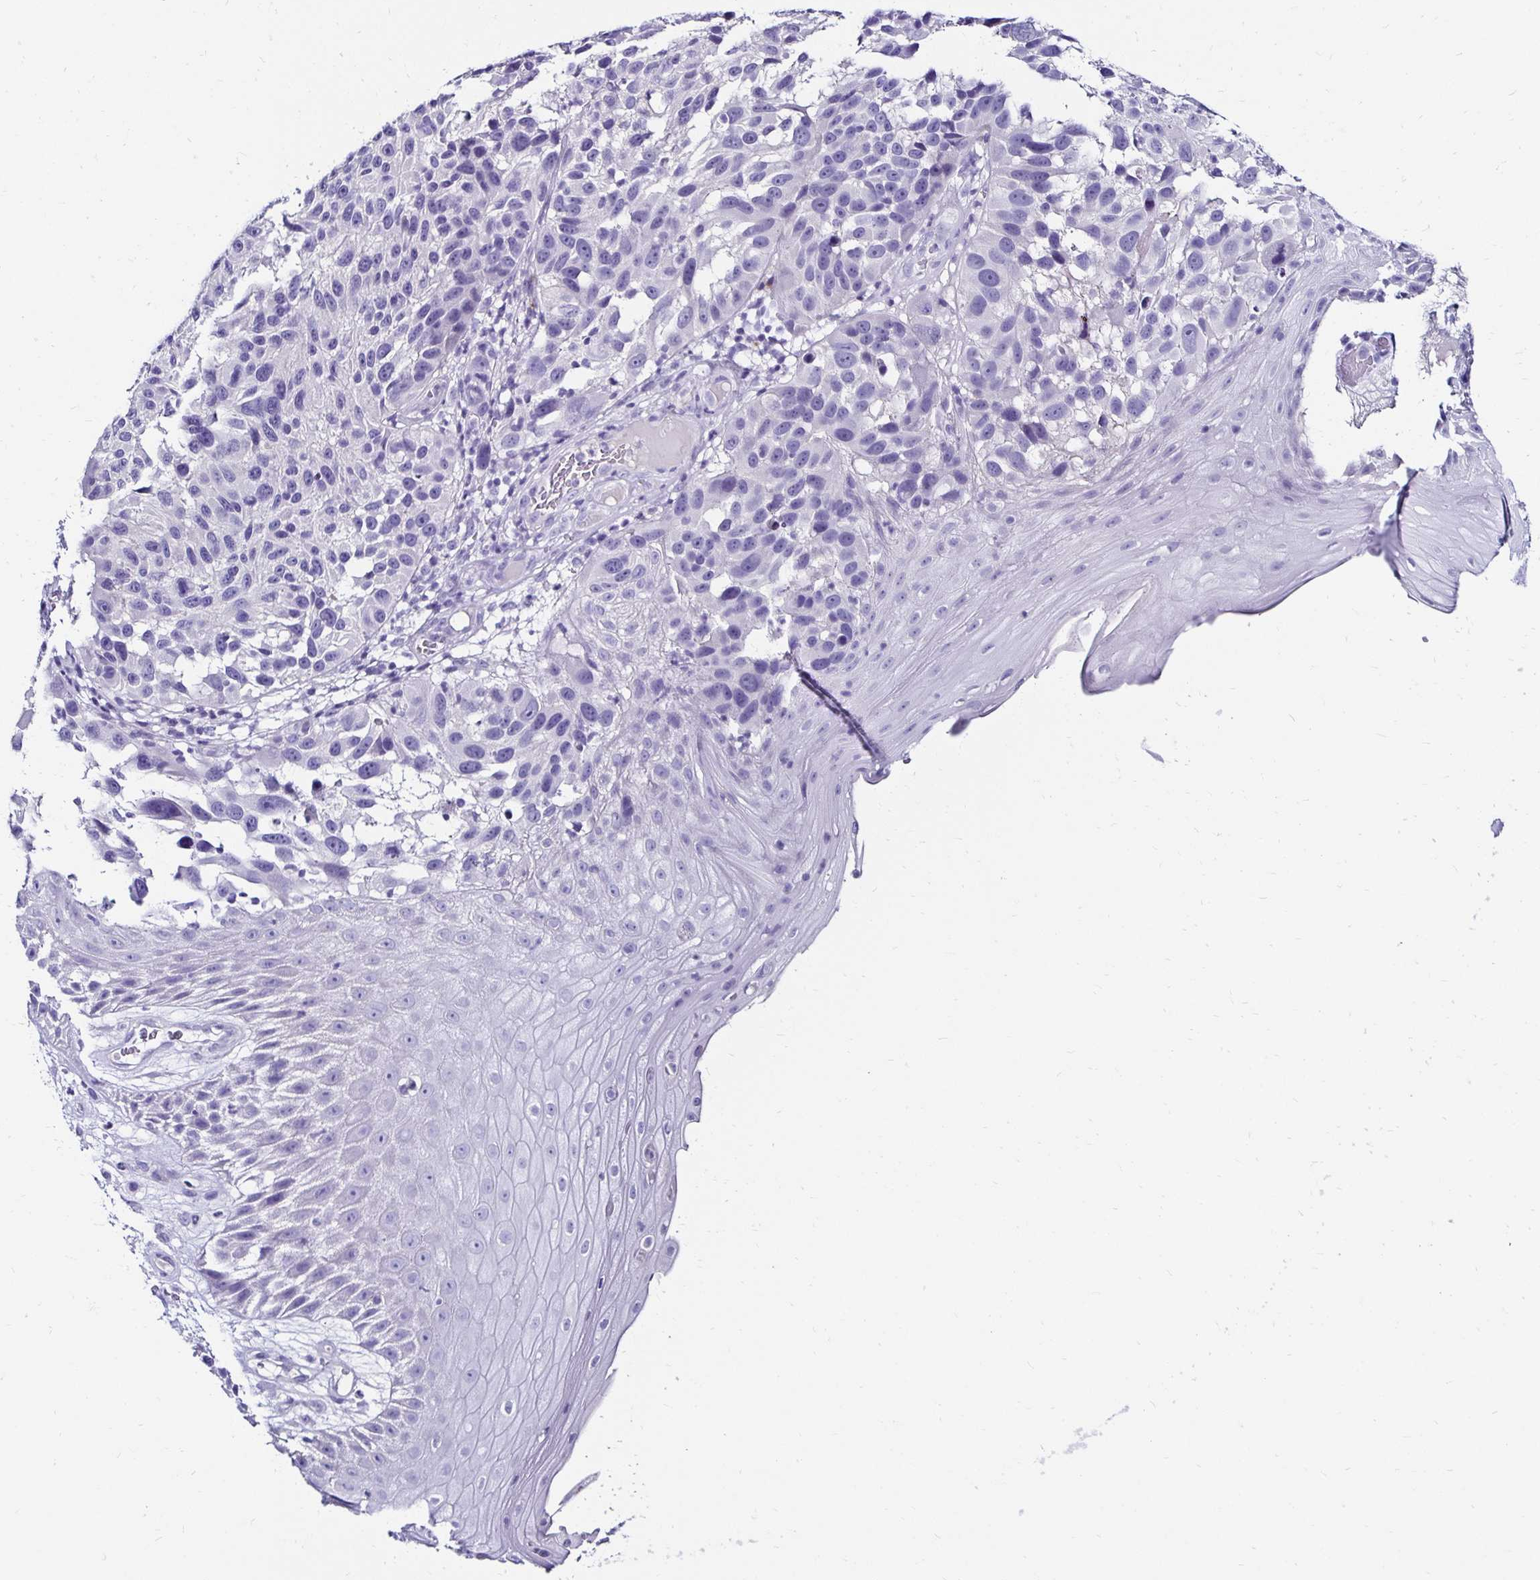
{"staining": {"intensity": "negative", "quantity": "none", "location": "none"}, "tissue": "melanoma", "cell_type": "Tumor cells", "image_type": "cancer", "snomed": [{"axis": "morphology", "description": "Malignant melanoma, NOS"}, {"axis": "topography", "description": "Skin"}], "caption": "Human malignant melanoma stained for a protein using IHC demonstrates no positivity in tumor cells.", "gene": "KCNT1", "patient": {"sex": "male", "age": 53}}